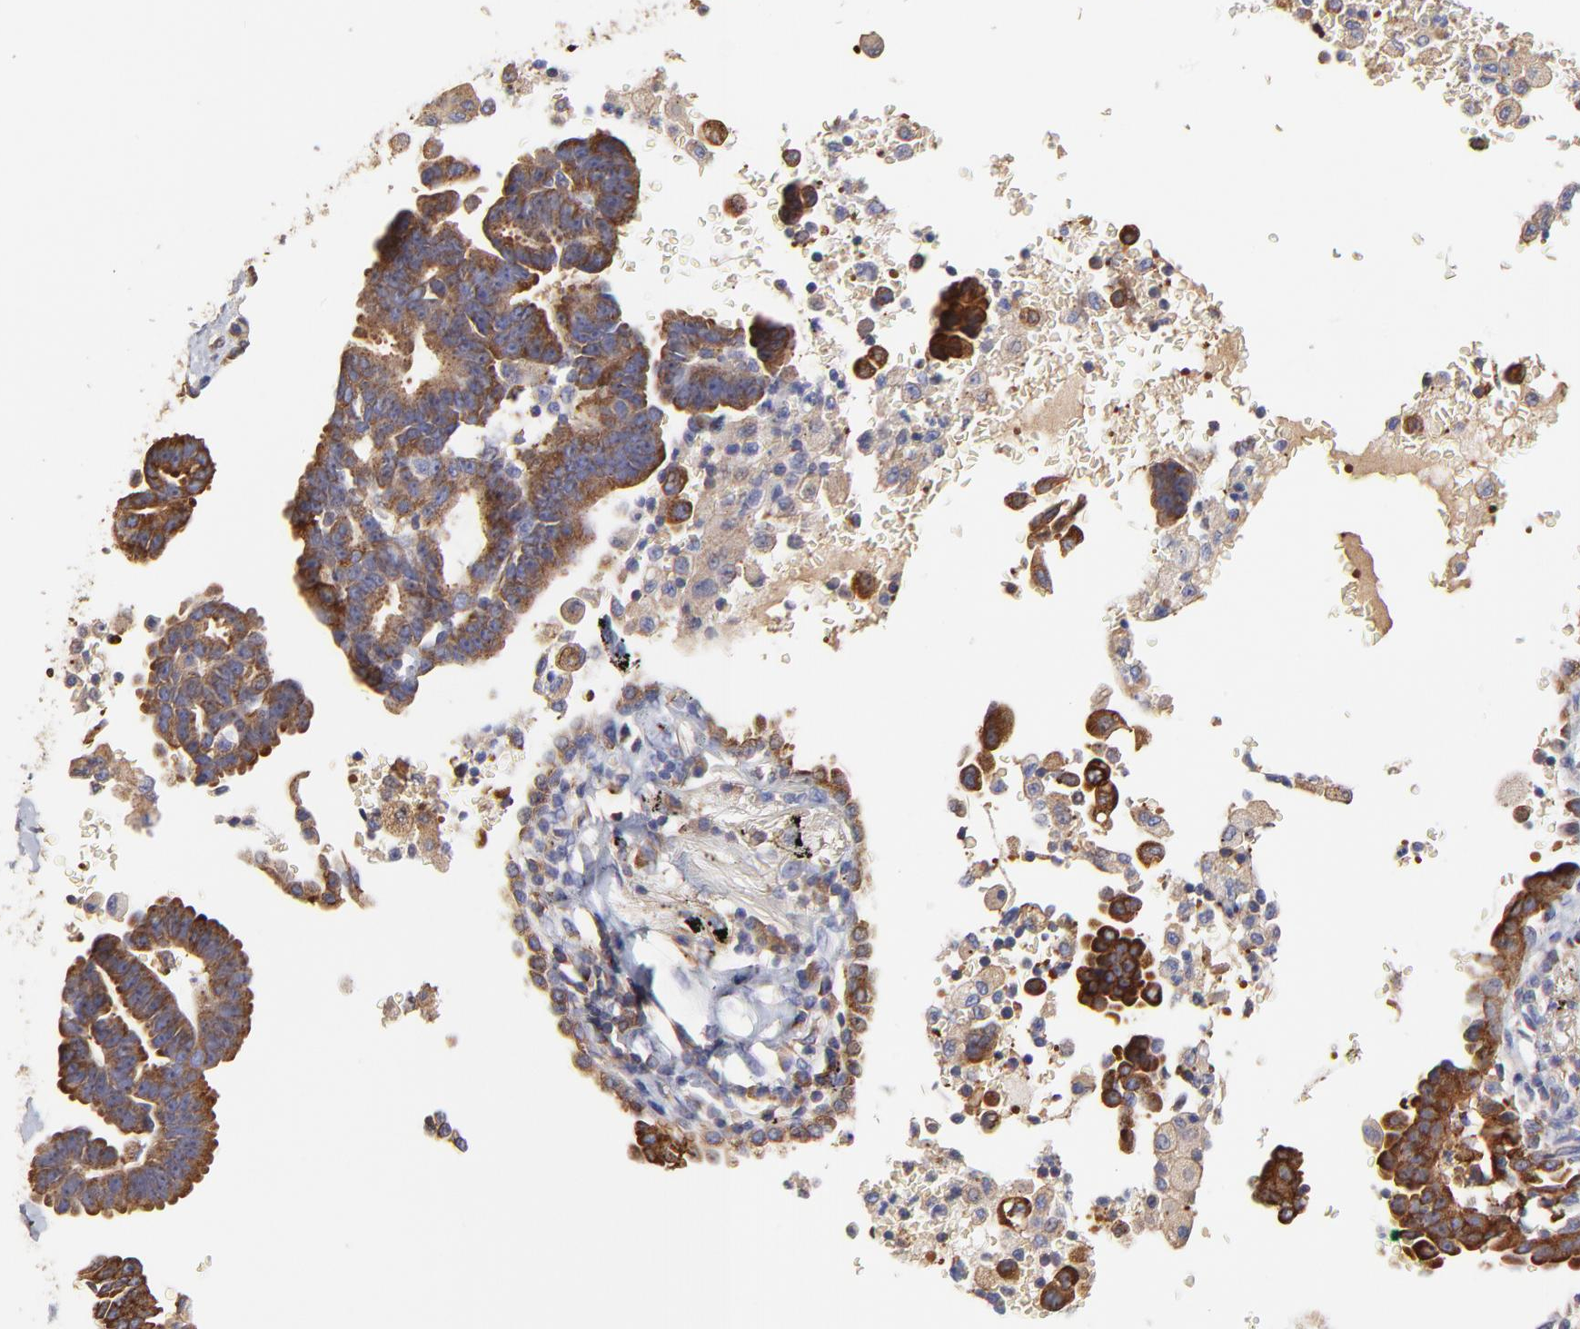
{"staining": {"intensity": "strong", "quantity": ">75%", "location": "cytoplasmic/membranous"}, "tissue": "lung cancer", "cell_type": "Tumor cells", "image_type": "cancer", "snomed": [{"axis": "morphology", "description": "Adenocarcinoma, NOS"}, {"axis": "topography", "description": "Lung"}], "caption": "This is an image of immunohistochemistry staining of adenocarcinoma (lung), which shows strong positivity in the cytoplasmic/membranous of tumor cells.", "gene": "CD2AP", "patient": {"sex": "female", "age": 64}}